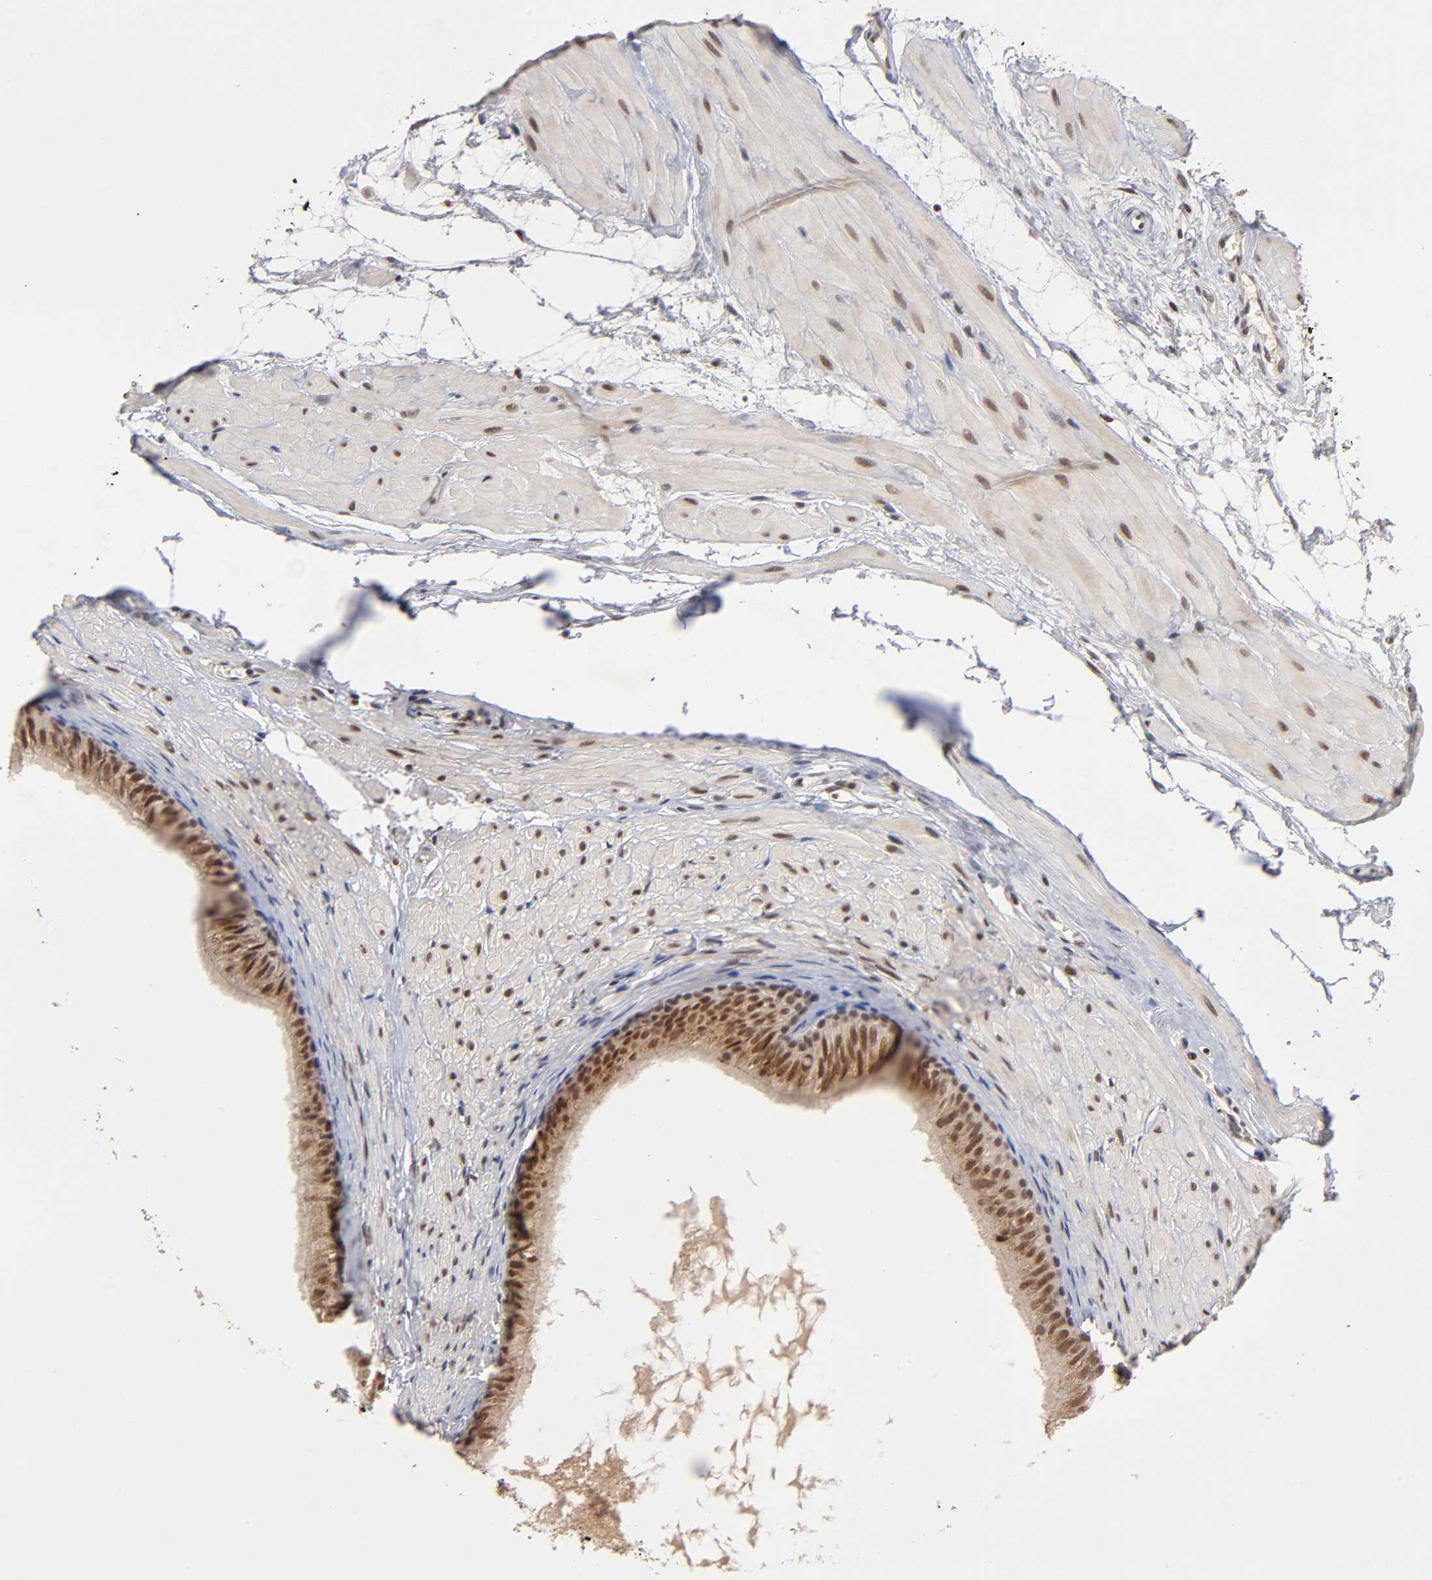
{"staining": {"intensity": "strong", "quantity": ">75%", "location": "cytoplasmic/membranous,nuclear"}, "tissue": "epididymis", "cell_type": "Glandular cells", "image_type": "normal", "snomed": [{"axis": "morphology", "description": "Normal tissue, NOS"}, {"axis": "morphology", "description": "Atrophy, NOS"}, {"axis": "topography", "description": "Testis"}, {"axis": "topography", "description": "Epididymis"}], "caption": "Normal epididymis displays strong cytoplasmic/membranous,nuclear staining in about >75% of glandular cells.", "gene": "EP300", "patient": {"sex": "male", "age": 18}}